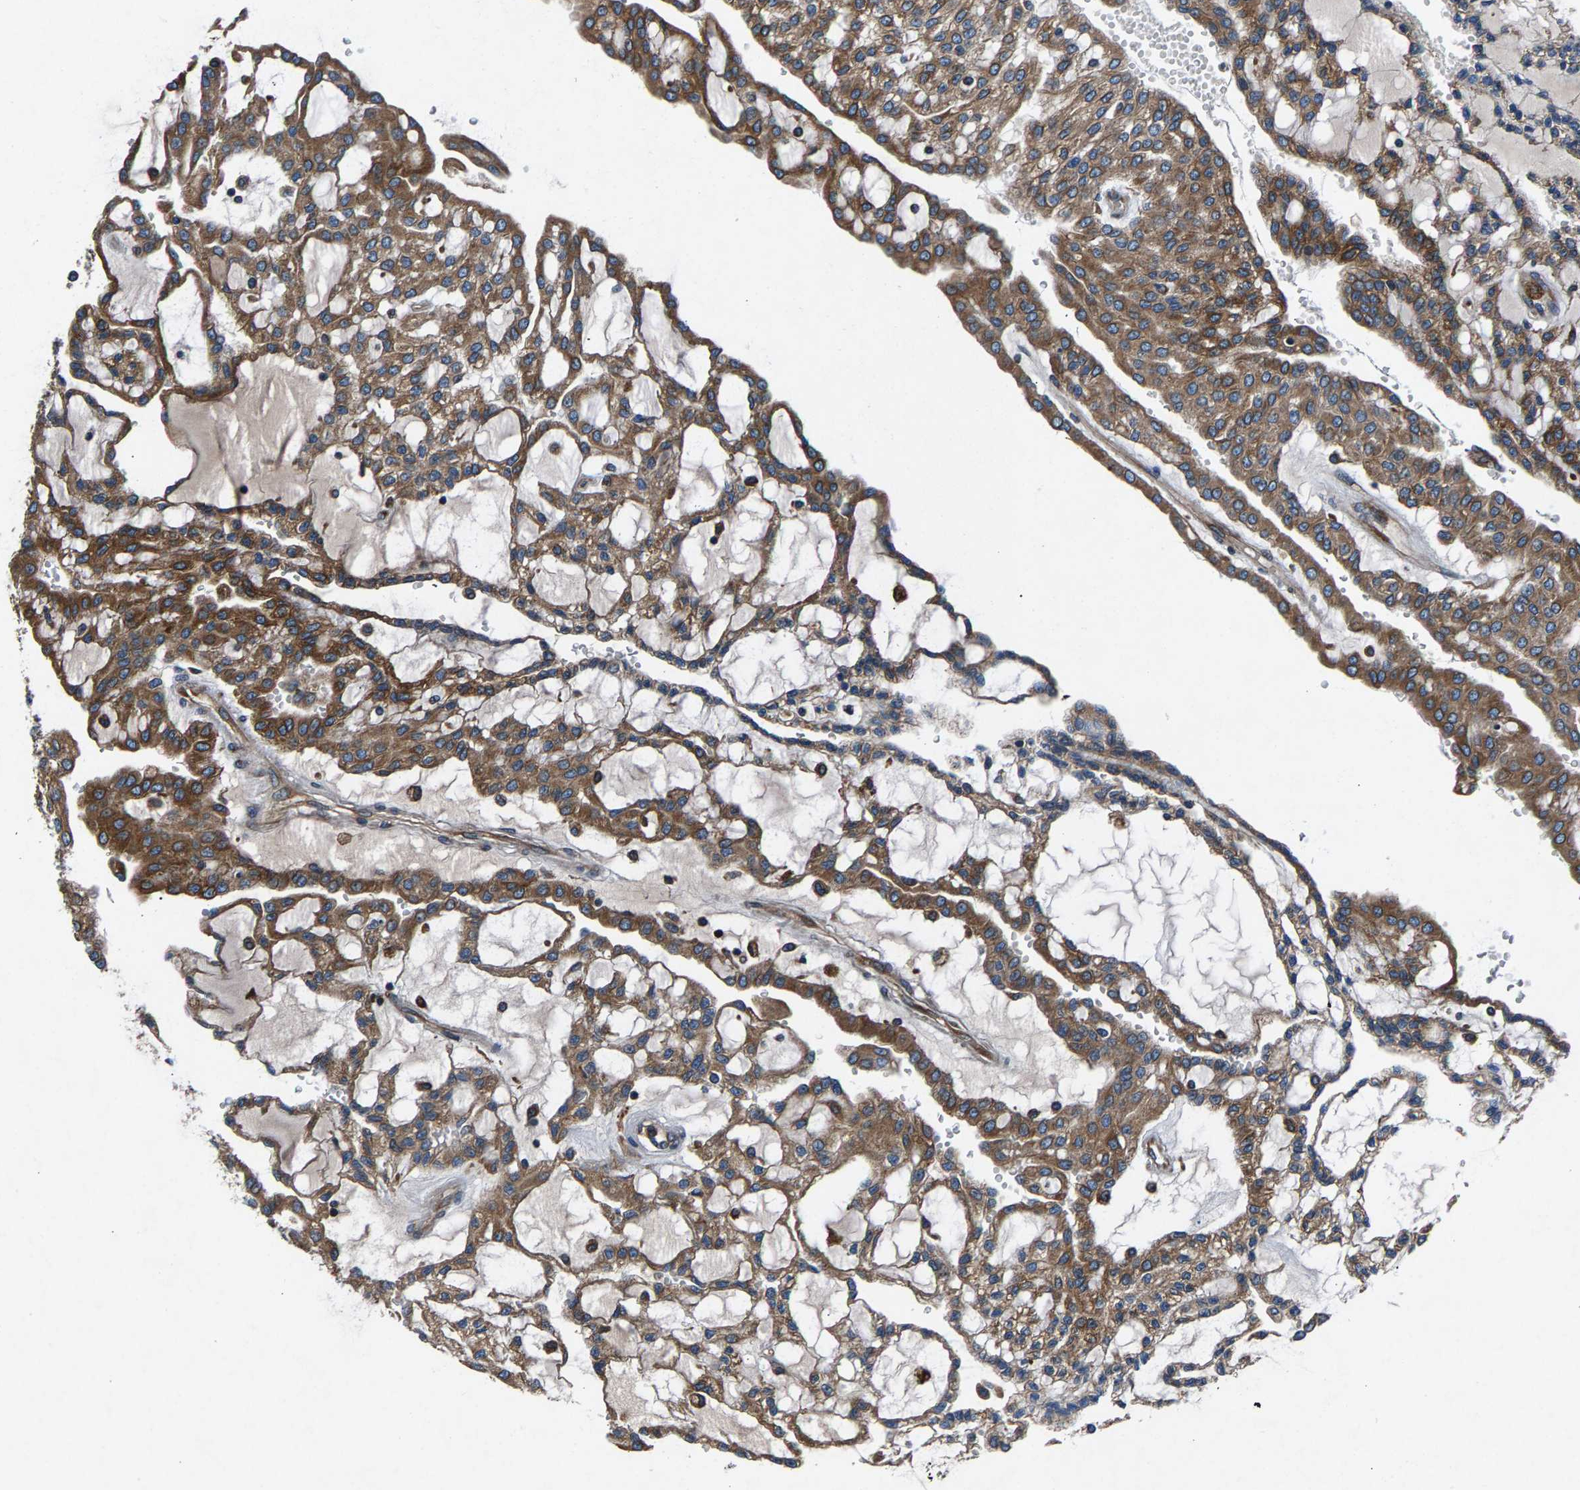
{"staining": {"intensity": "moderate", "quantity": ">75%", "location": "cytoplasmic/membranous"}, "tissue": "renal cancer", "cell_type": "Tumor cells", "image_type": "cancer", "snomed": [{"axis": "morphology", "description": "Adenocarcinoma, NOS"}, {"axis": "topography", "description": "Kidney"}], "caption": "Immunohistochemistry (DAB (3,3'-diaminobenzidine)) staining of human renal cancer displays moderate cytoplasmic/membranous protein positivity in approximately >75% of tumor cells.", "gene": "LPCAT1", "patient": {"sex": "male", "age": 63}}